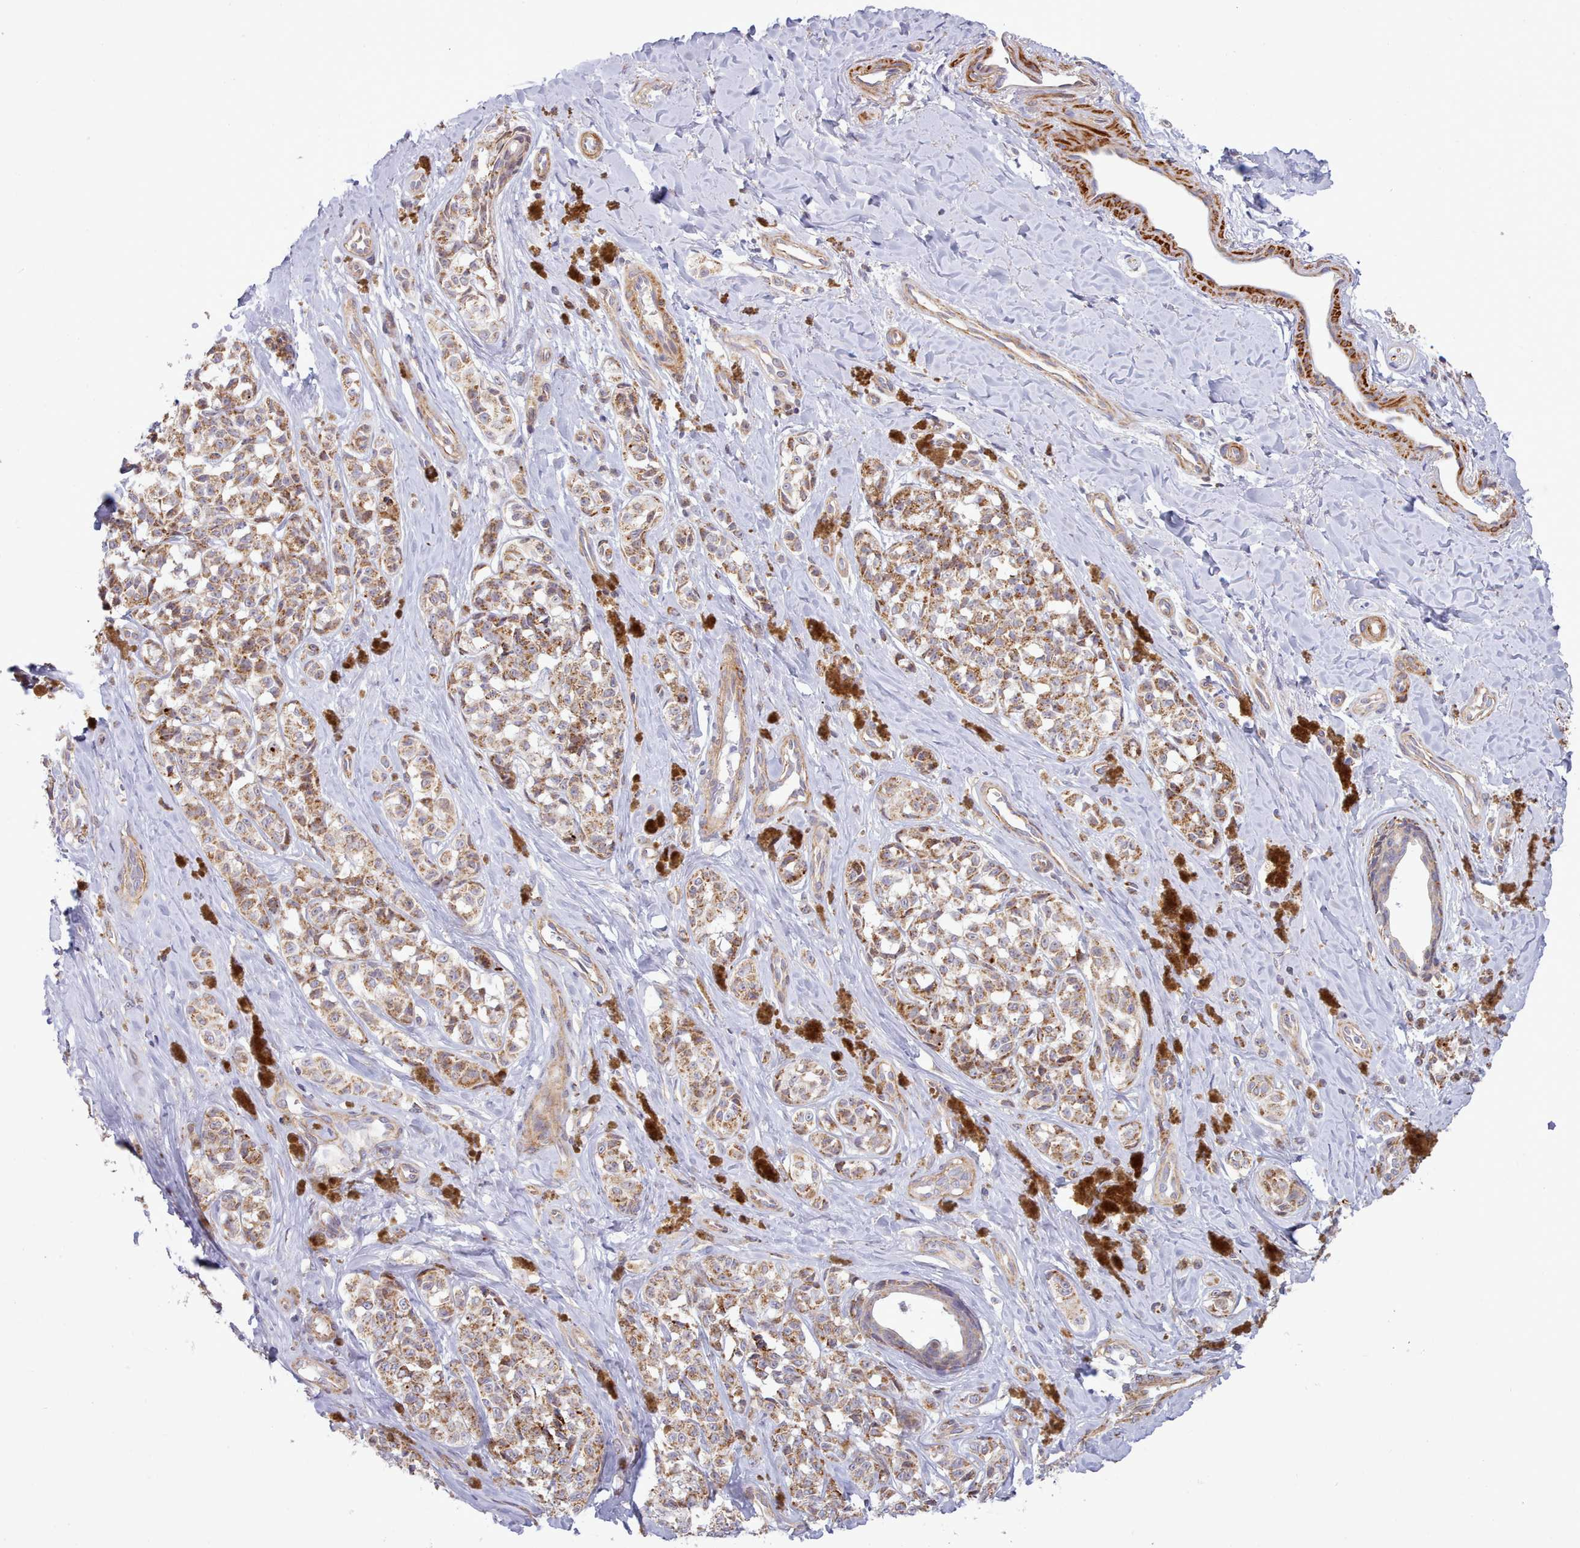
{"staining": {"intensity": "moderate", "quantity": ">75%", "location": "cytoplasmic/membranous"}, "tissue": "melanoma", "cell_type": "Tumor cells", "image_type": "cancer", "snomed": [{"axis": "morphology", "description": "Malignant melanoma, NOS"}, {"axis": "topography", "description": "Skin"}], "caption": "A photomicrograph of malignant melanoma stained for a protein displays moderate cytoplasmic/membranous brown staining in tumor cells.", "gene": "MRPL21", "patient": {"sex": "female", "age": 65}}